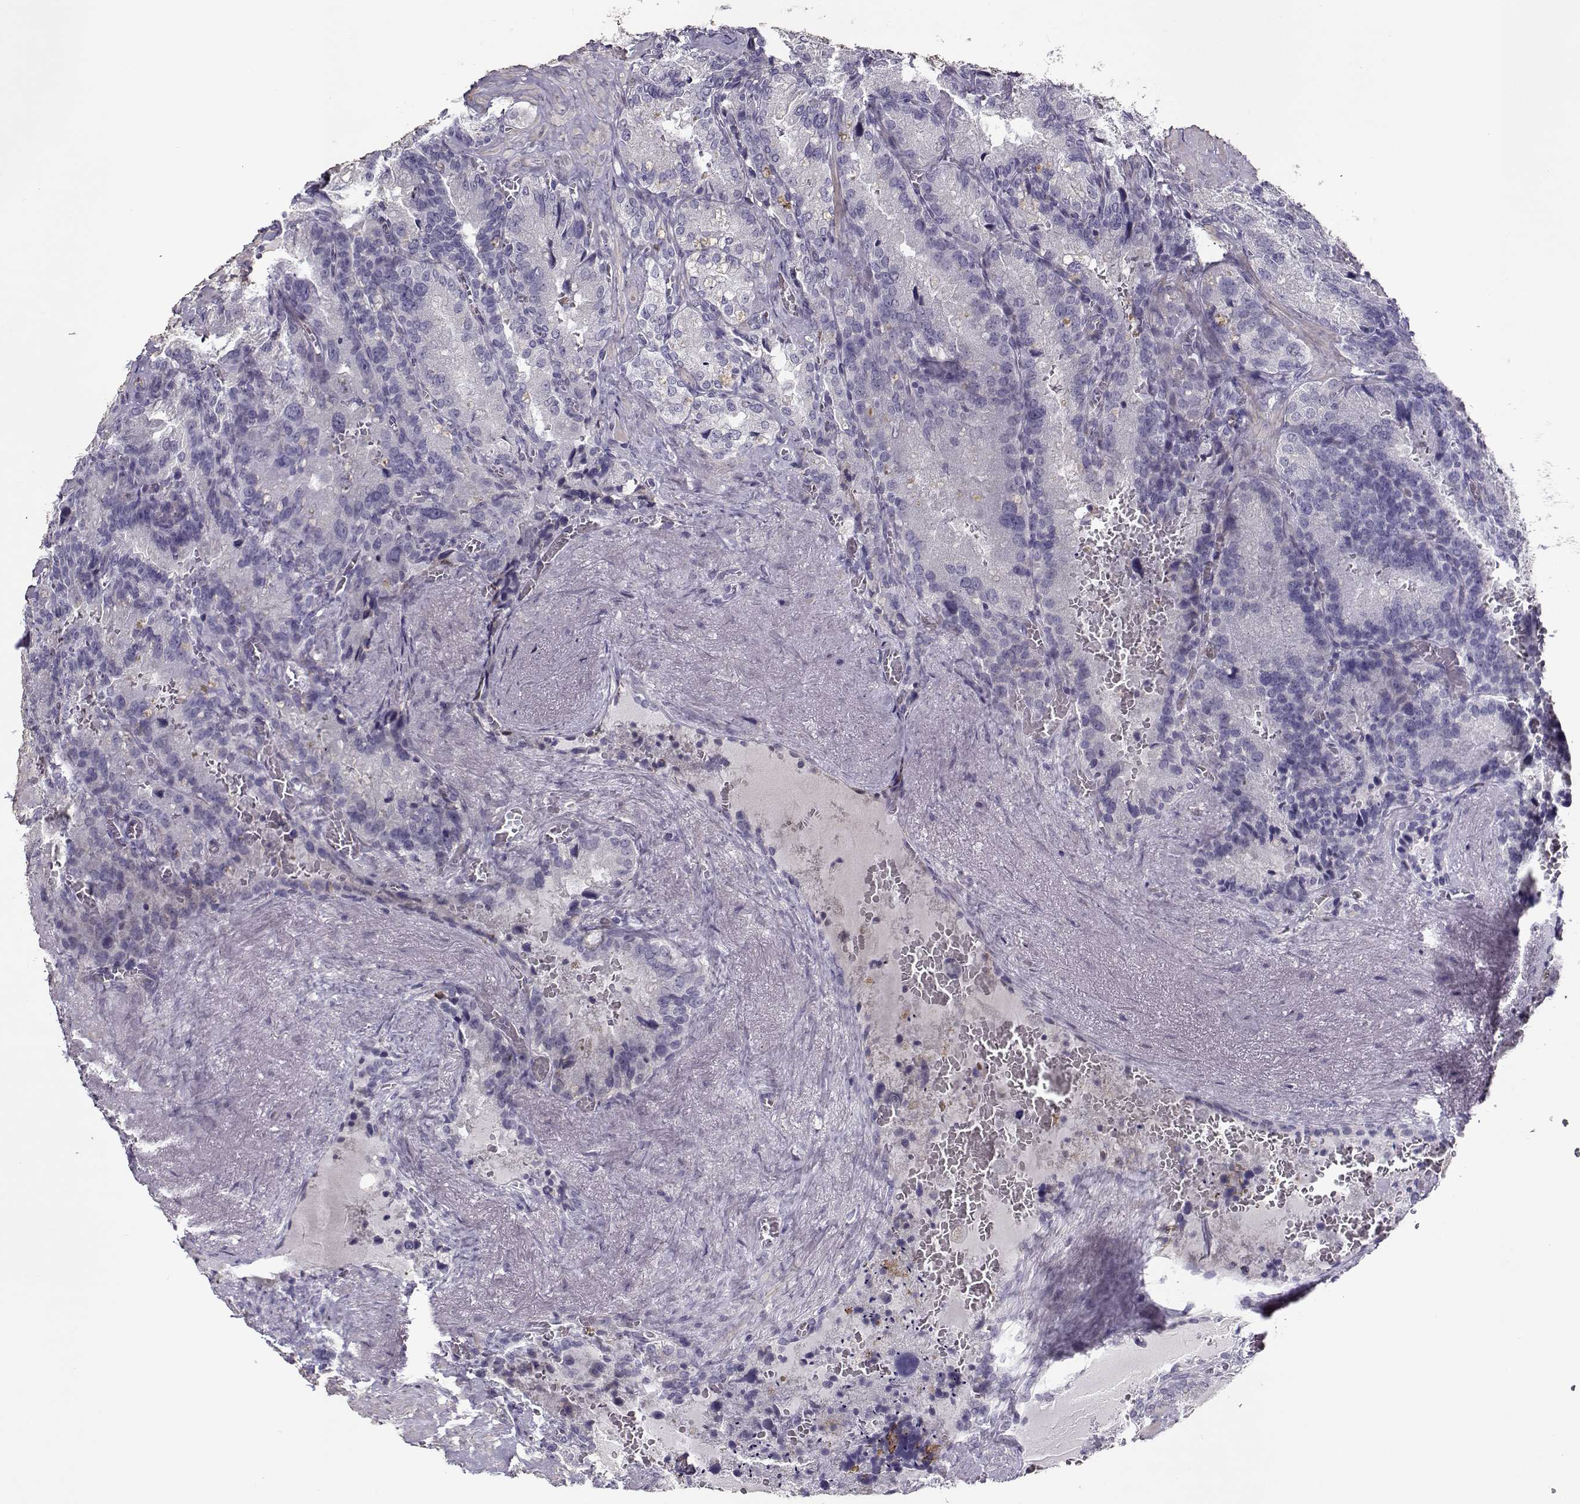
{"staining": {"intensity": "negative", "quantity": "none", "location": "none"}, "tissue": "seminal vesicle", "cell_type": "Glandular cells", "image_type": "normal", "snomed": [{"axis": "morphology", "description": "Normal tissue, NOS"}, {"axis": "topography", "description": "Seminal veicle"}], "caption": "Normal seminal vesicle was stained to show a protein in brown. There is no significant positivity in glandular cells.", "gene": "NPW", "patient": {"sex": "male", "age": 72}}